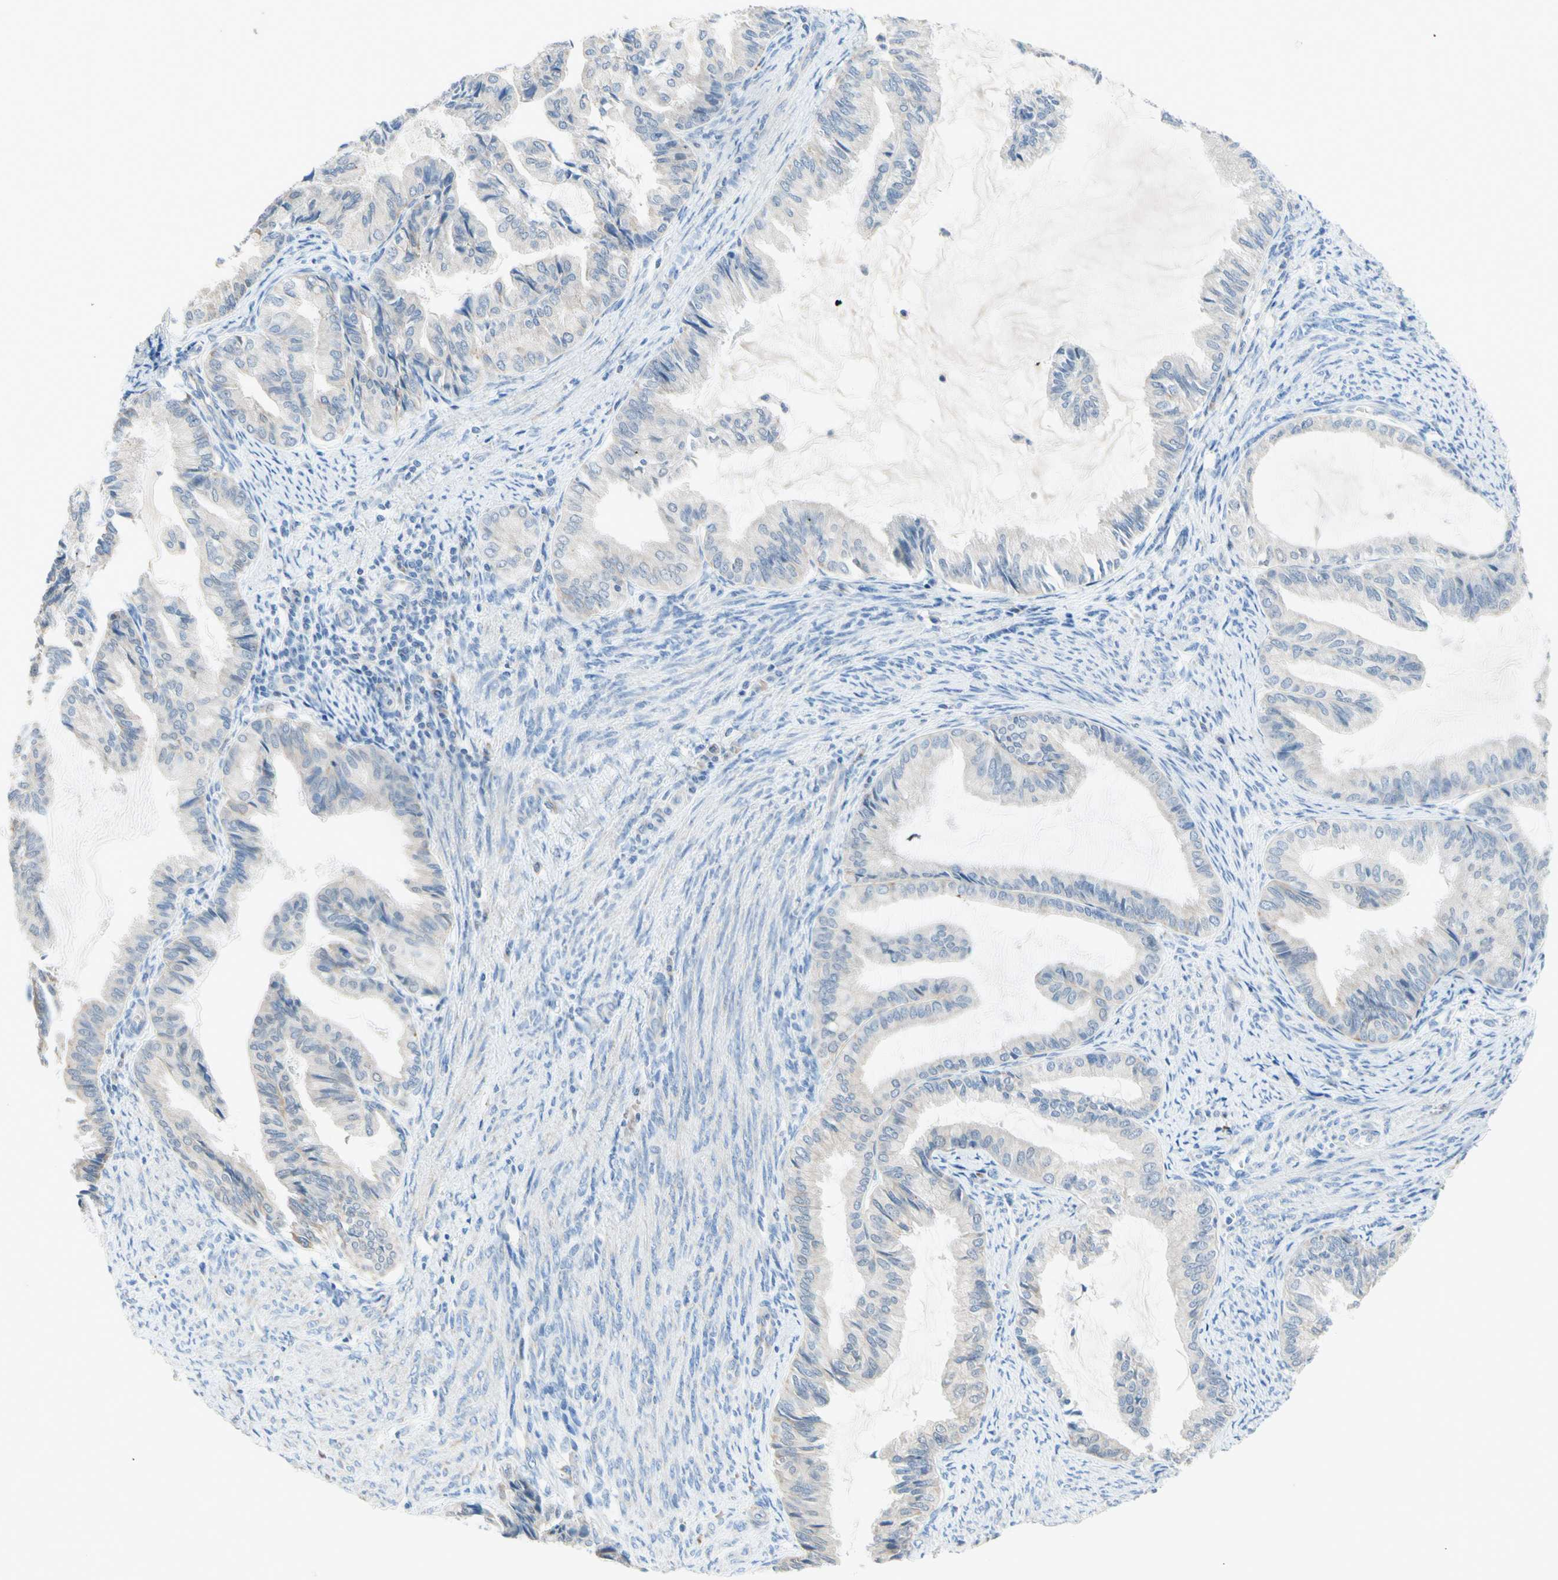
{"staining": {"intensity": "weak", "quantity": "25%-75%", "location": "cytoplasmic/membranous"}, "tissue": "endometrial cancer", "cell_type": "Tumor cells", "image_type": "cancer", "snomed": [{"axis": "morphology", "description": "Adenocarcinoma, NOS"}, {"axis": "topography", "description": "Endometrium"}], "caption": "This is an image of immunohistochemistry staining of endometrial cancer (adenocarcinoma), which shows weak expression in the cytoplasmic/membranous of tumor cells.", "gene": "MFF", "patient": {"sex": "female", "age": 86}}